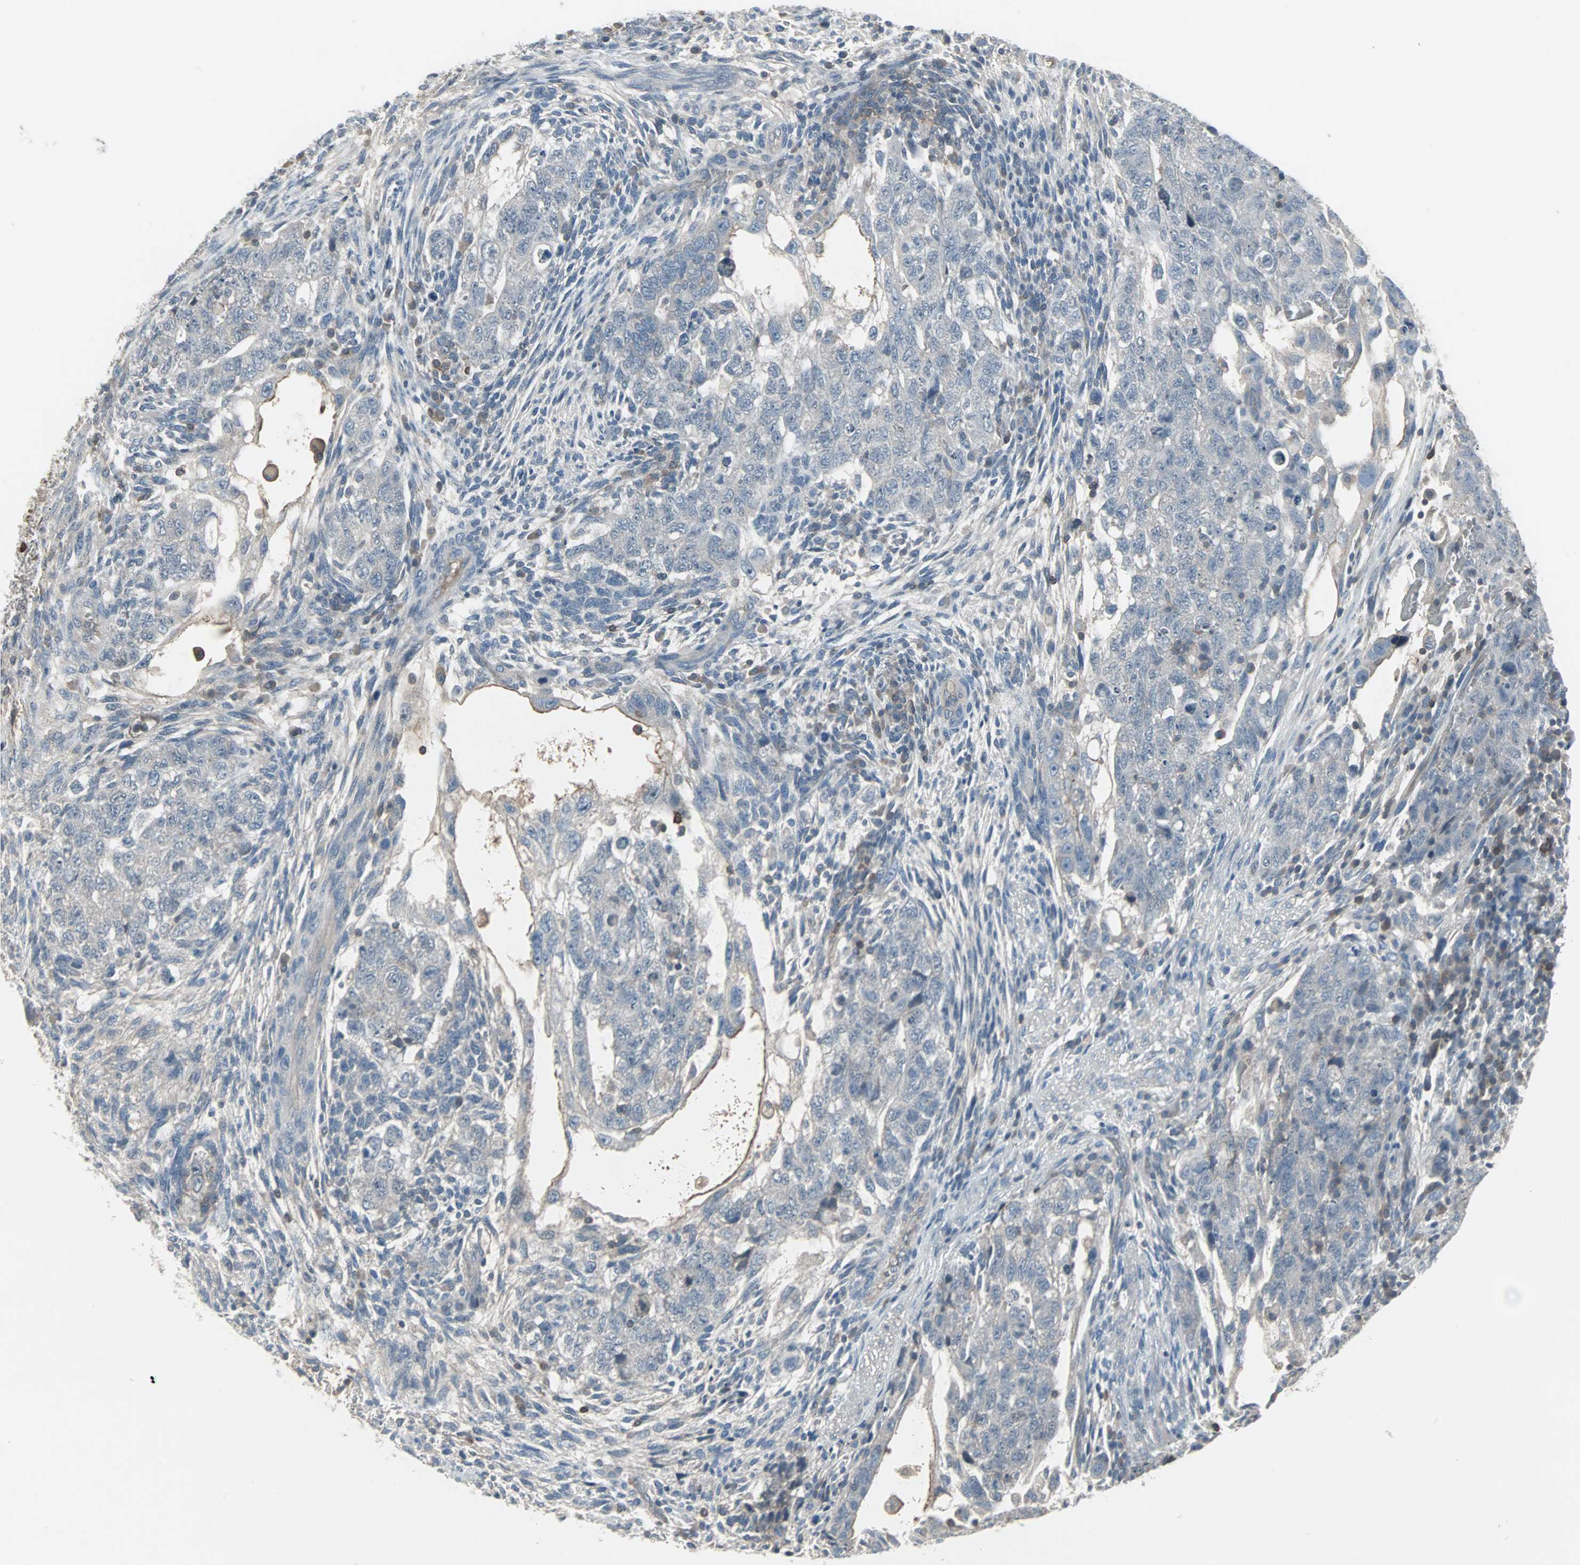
{"staining": {"intensity": "negative", "quantity": "none", "location": "none"}, "tissue": "testis cancer", "cell_type": "Tumor cells", "image_type": "cancer", "snomed": [{"axis": "morphology", "description": "Normal tissue, NOS"}, {"axis": "morphology", "description": "Carcinoma, Embryonal, NOS"}, {"axis": "topography", "description": "Testis"}], "caption": "A photomicrograph of testis embryonal carcinoma stained for a protein exhibits no brown staining in tumor cells. (DAB IHC with hematoxylin counter stain).", "gene": "ZSCAN32", "patient": {"sex": "male", "age": 36}}